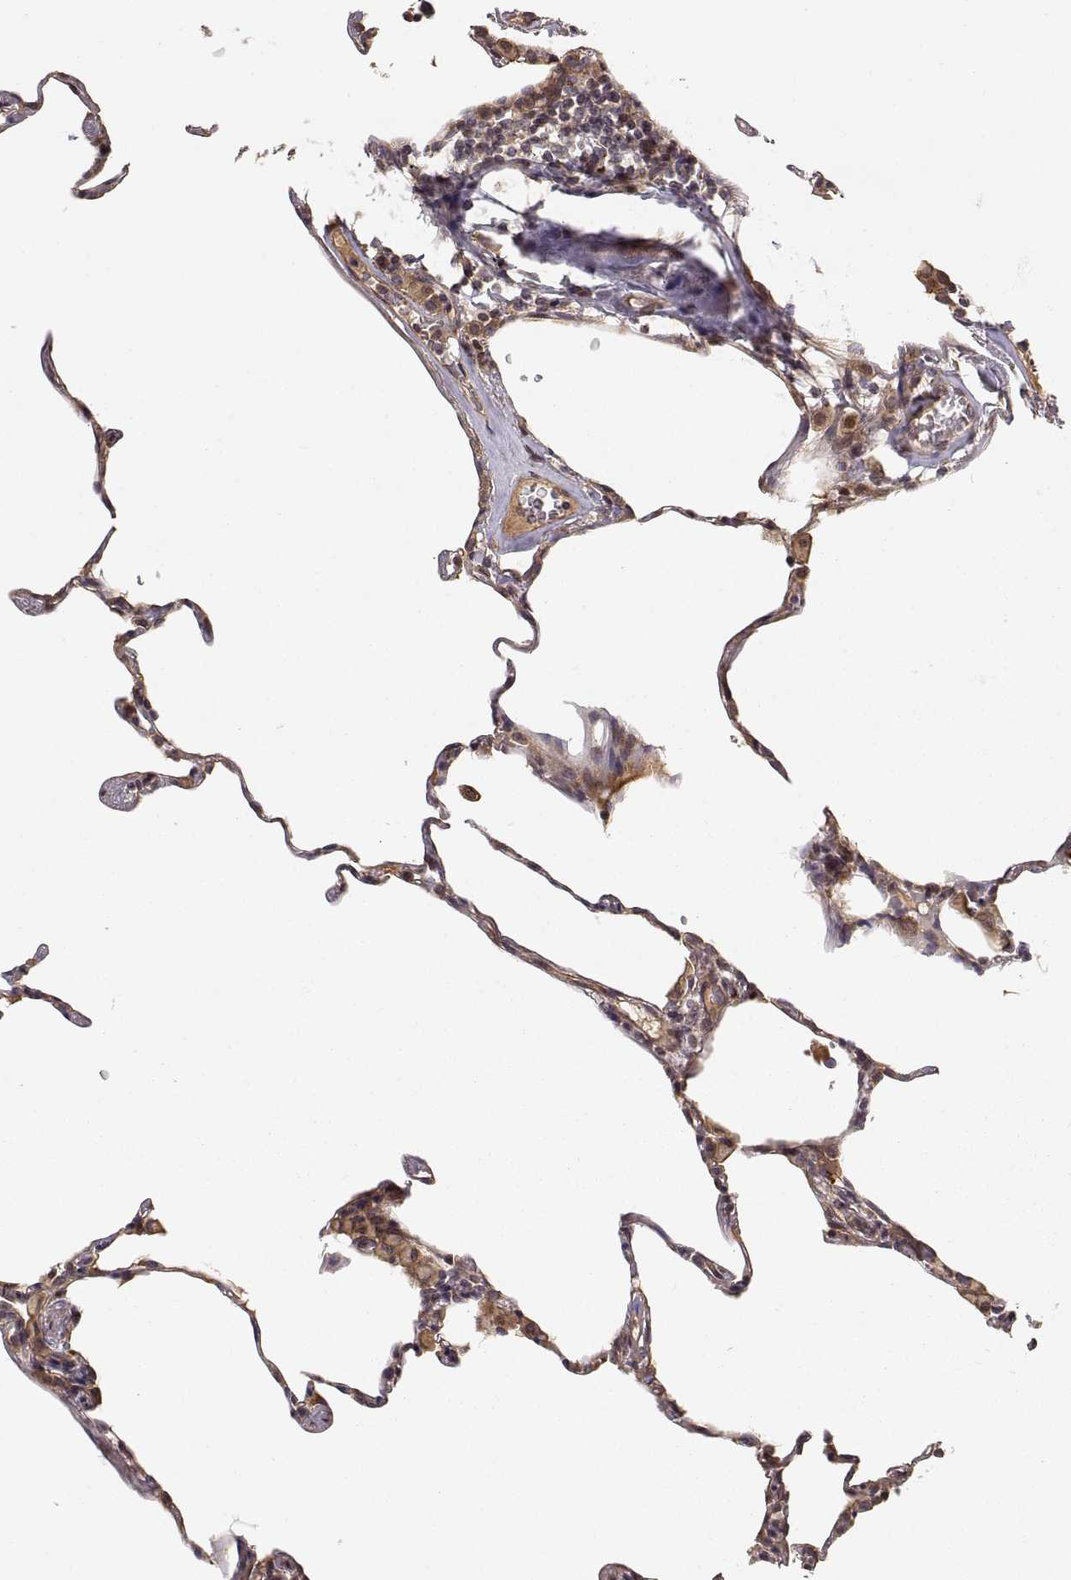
{"staining": {"intensity": "weak", "quantity": "<25%", "location": "cytoplasmic/membranous"}, "tissue": "lung", "cell_type": "Alveolar cells", "image_type": "normal", "snomed": [{"axis": "morphology", "description": "Normal tissue, NOS"}, {"axis": "topography", "description": "Lung"}], "caption": "Immunohistochemical staining of unremarkable lung reveals no significant staining in alveolar cells.", "gene": "PICK1", "patient": {"sex": "female", "age": 57}}